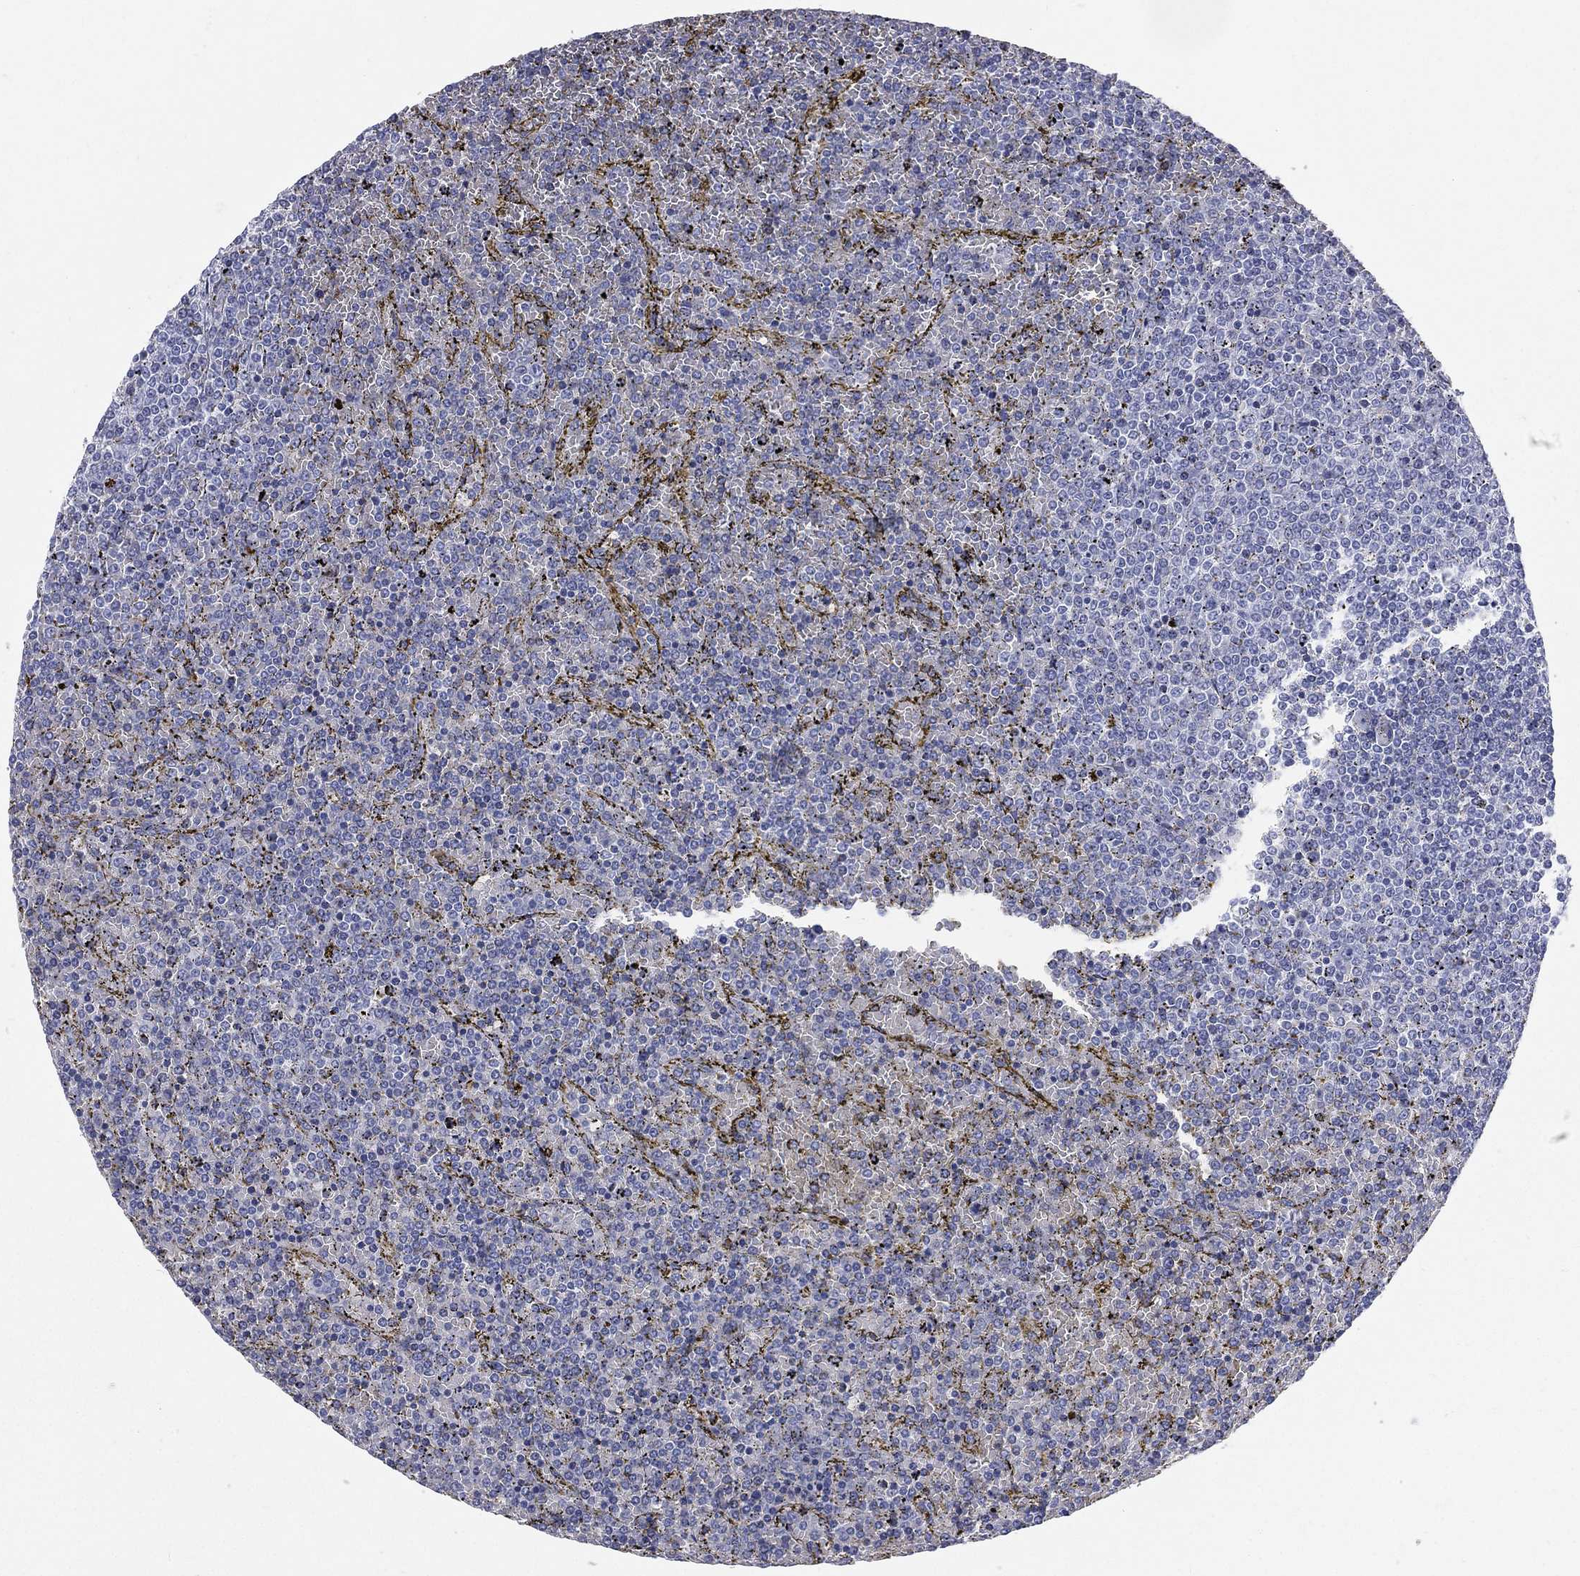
{"staining": {"intensity": "negative", "quantity": "none", "location": "none"}, "tissue": "lymphoma", "cell_type": "Tumor cells", "image_type": "cancer", "snomed": [{"axis": "morphology", "description": "Malignant lymphoma, non-Hodgkin's type, Low grade"}, {"axis": "topography", "description": "Spleen"}], "caption": "A high-resolution image shows immunohistochemistry (IHC) staining of low-grade malignant lymphoma, non-Hodgkin's type, which reveals no significant staining in tumor cells.", "gene": "HP", "patient": {"sex": "female", "age": 77}}